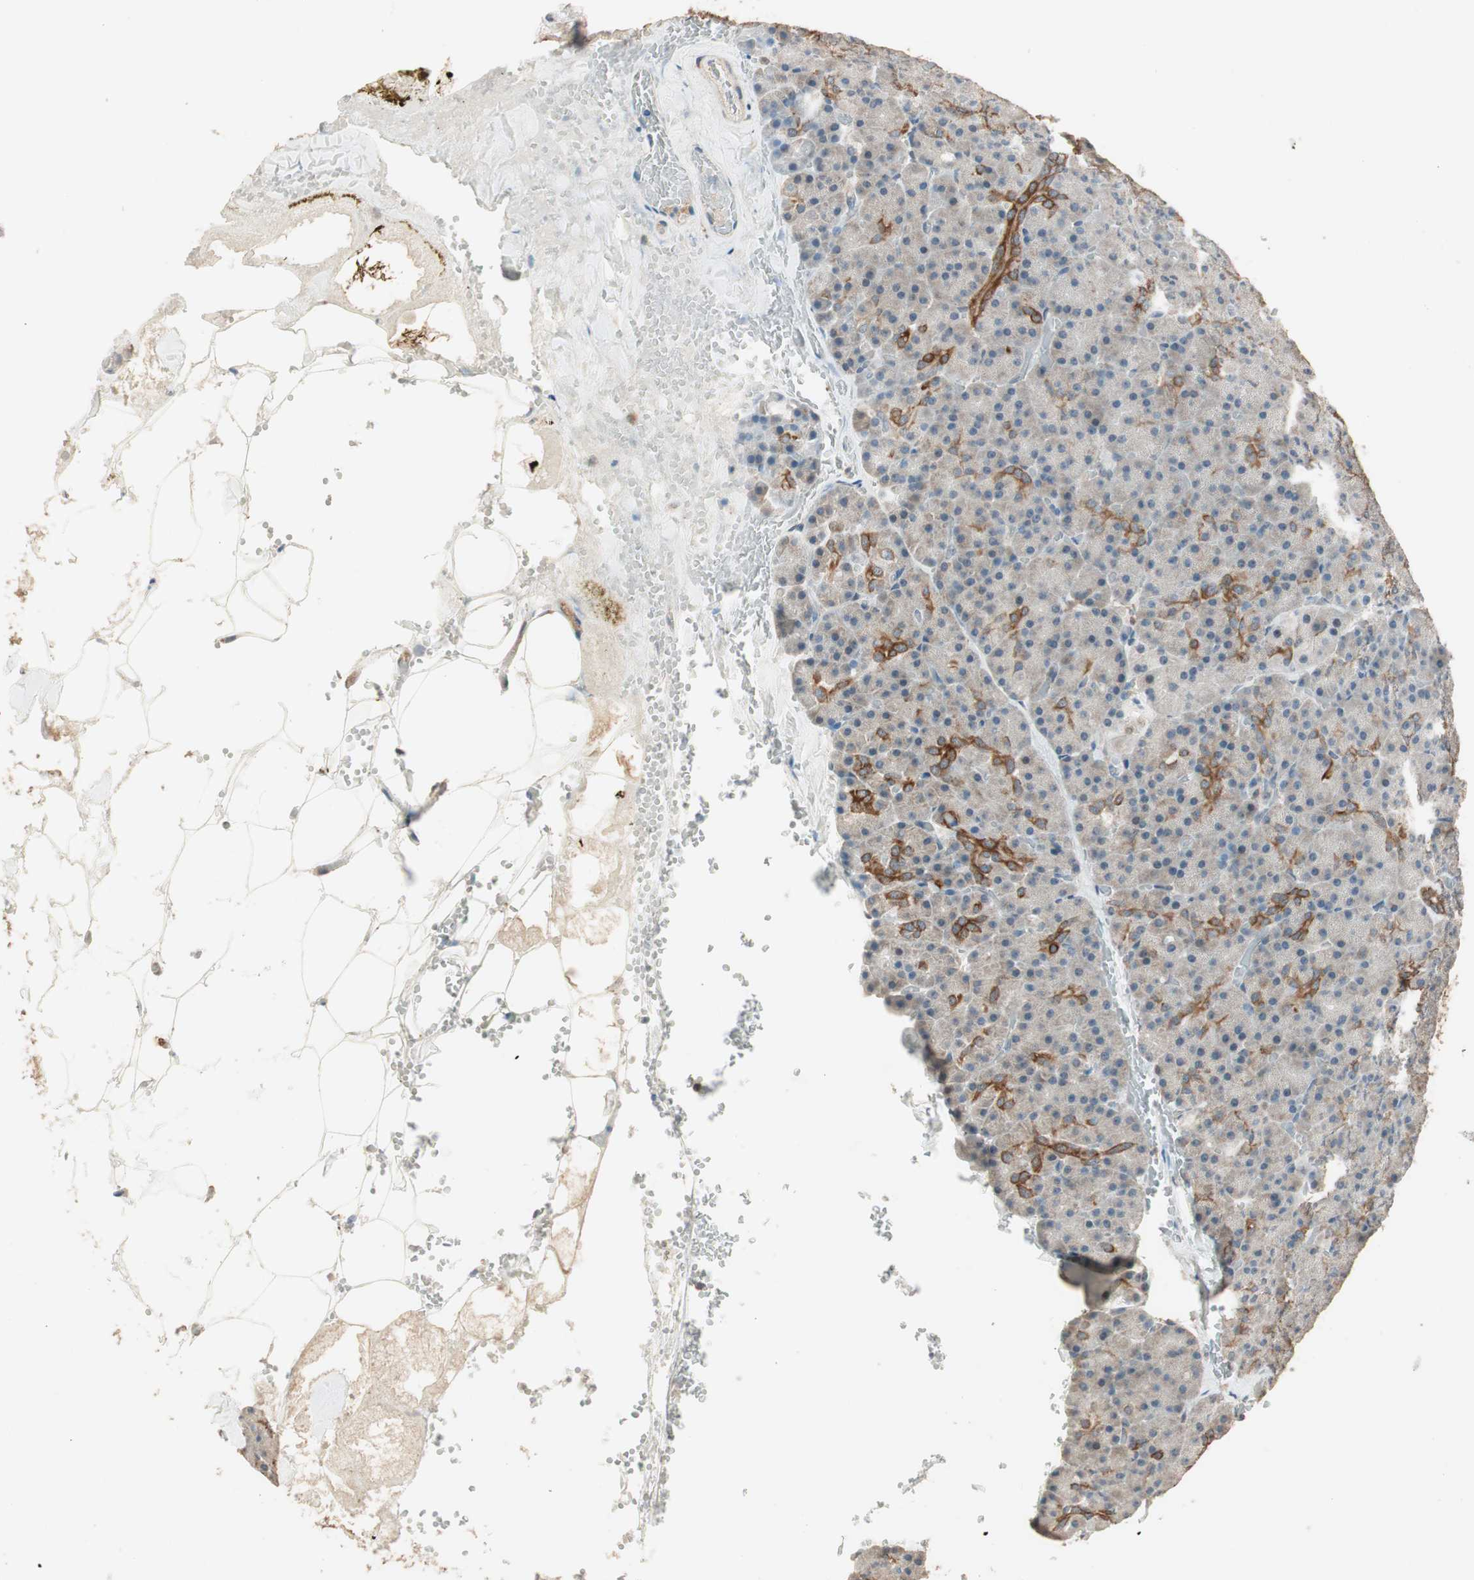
{"staining": {"intensity": "moderate", "quantity": "25%-75%", "location": "cytoplasmic/membranous"}, "tissue": "pancreas", "cell_type": "Exocrine glandular cells", "image_type": "normal", "snomed": [{"axis": "morphology", "description": "Normal tissue, NOS"}, {"axis": "topography", "description": "Pancreas"}], "caption": "Protein positivity by IHC shows moderate cytoplasmic/membranous expression in about 25%-75% of exocrine glandular cells in benign pancreas. The staining was performed using DAB (3,3'-diaminobenzidine), with brown indicating positive protein expression. Nuclei are stained blue with hematoxylin.", "gene": "TRIM21", "patient": {"sex": "female", "age": 35}}